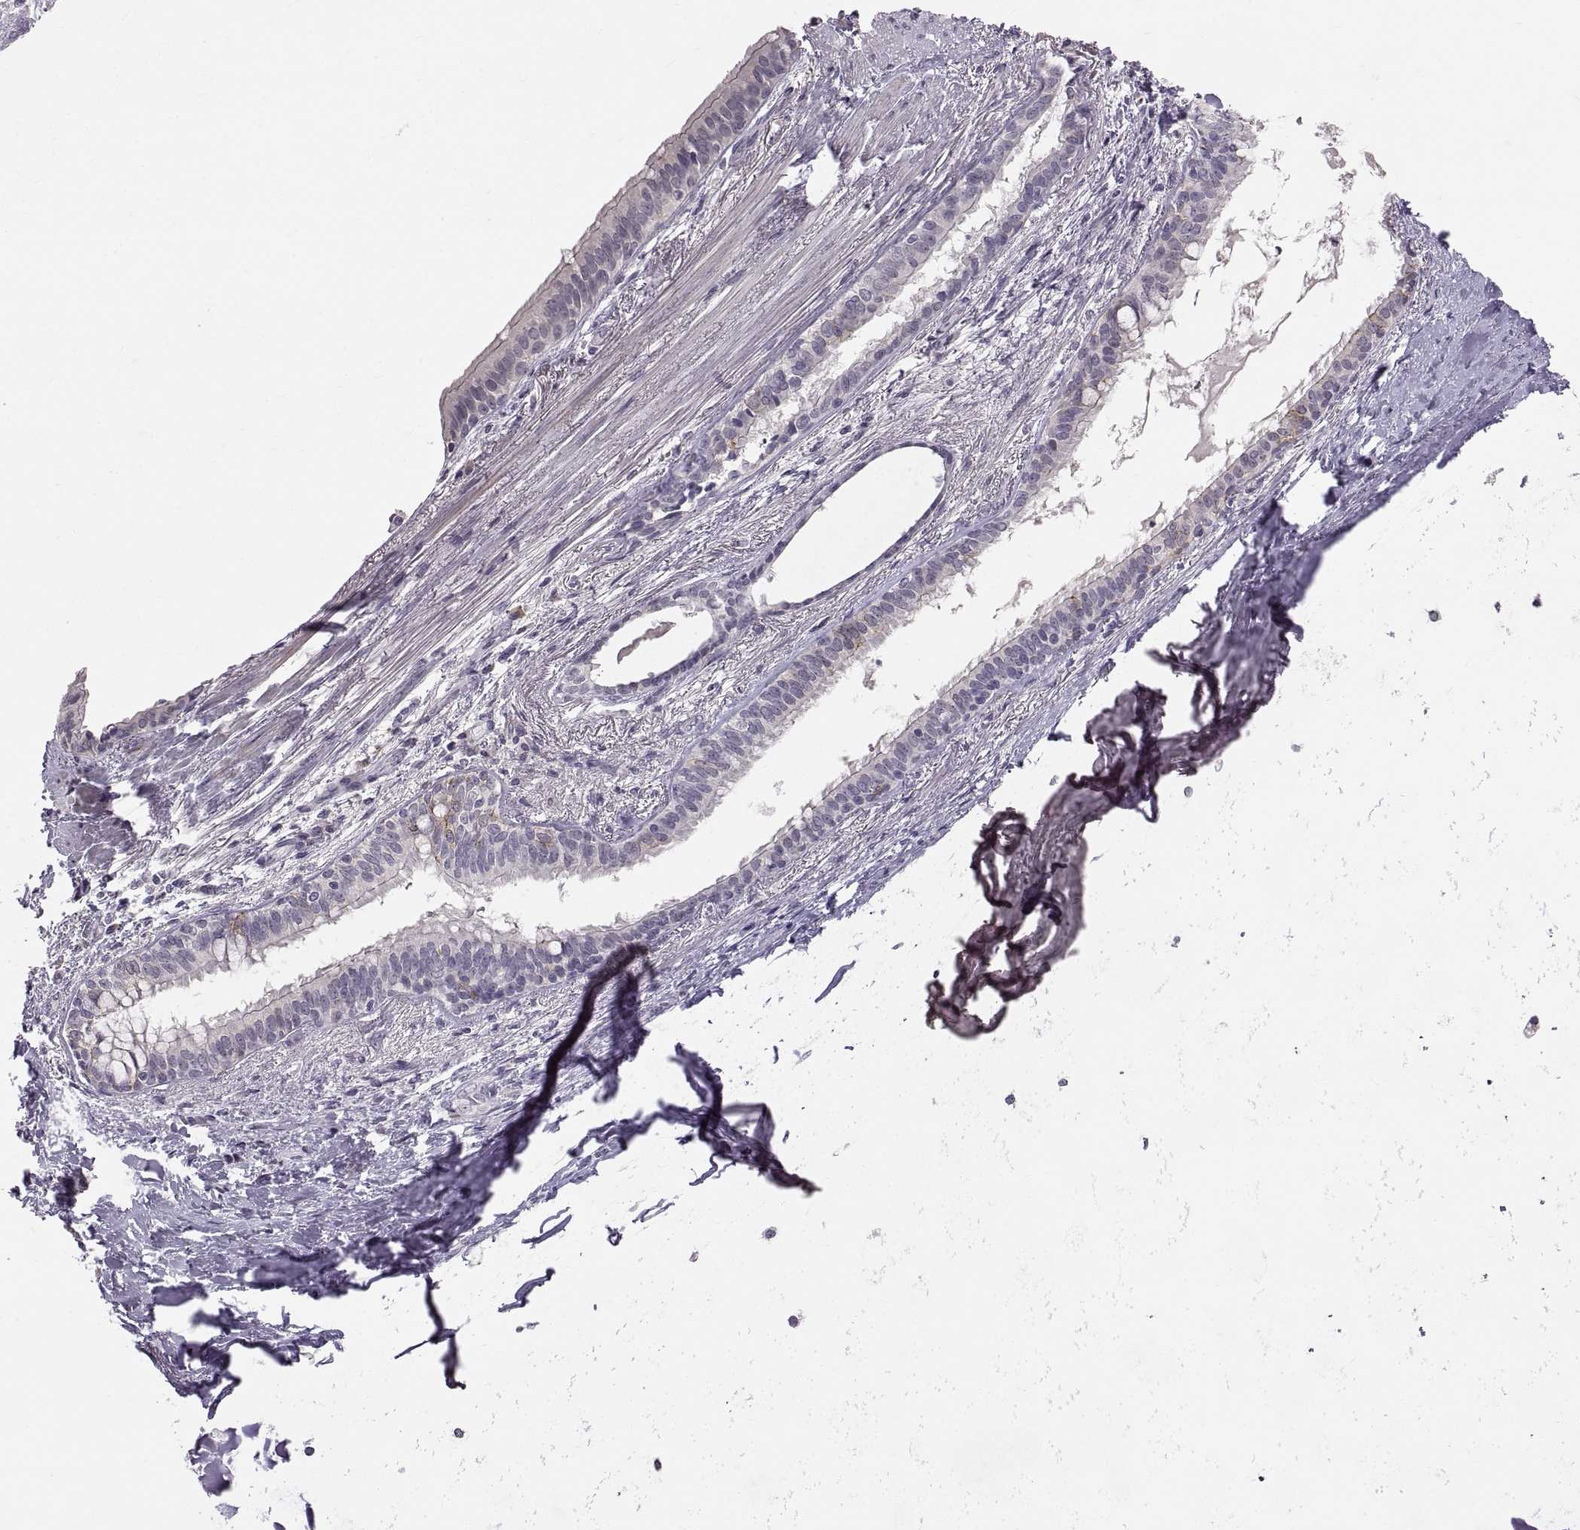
{"staining": {"intensity": "moderate", "quantity": "<25%", "location": "cytoplasmic/membranous"}, "tissue": "bronchus", "cell_type": "Respiratory epithelial cells", "image_type": "normal", "snomed": [{"axis": "morphology", "description": "Normal tissue, NOS"}, {"axis": "morphology", "description": "Squamous cell carcinoma, NOS"}, {"axis": "topography", "description": "Bronchus"}, {"axis": "topography", "description": "Lung"}], "caption": "Immunohistochemistry (IHC) micrograph of benign bronchus: human bronchus stained using immunohistochemistry (IHC) shows low levels of moderate protein expression localized specifically in the cytoplasmic/membranous of respiratory epithelial cells, appearing as a cytoplasmic/membranous brown color.", "gene": "CDH2", "patient": {"sex": "male", "age": 69}}